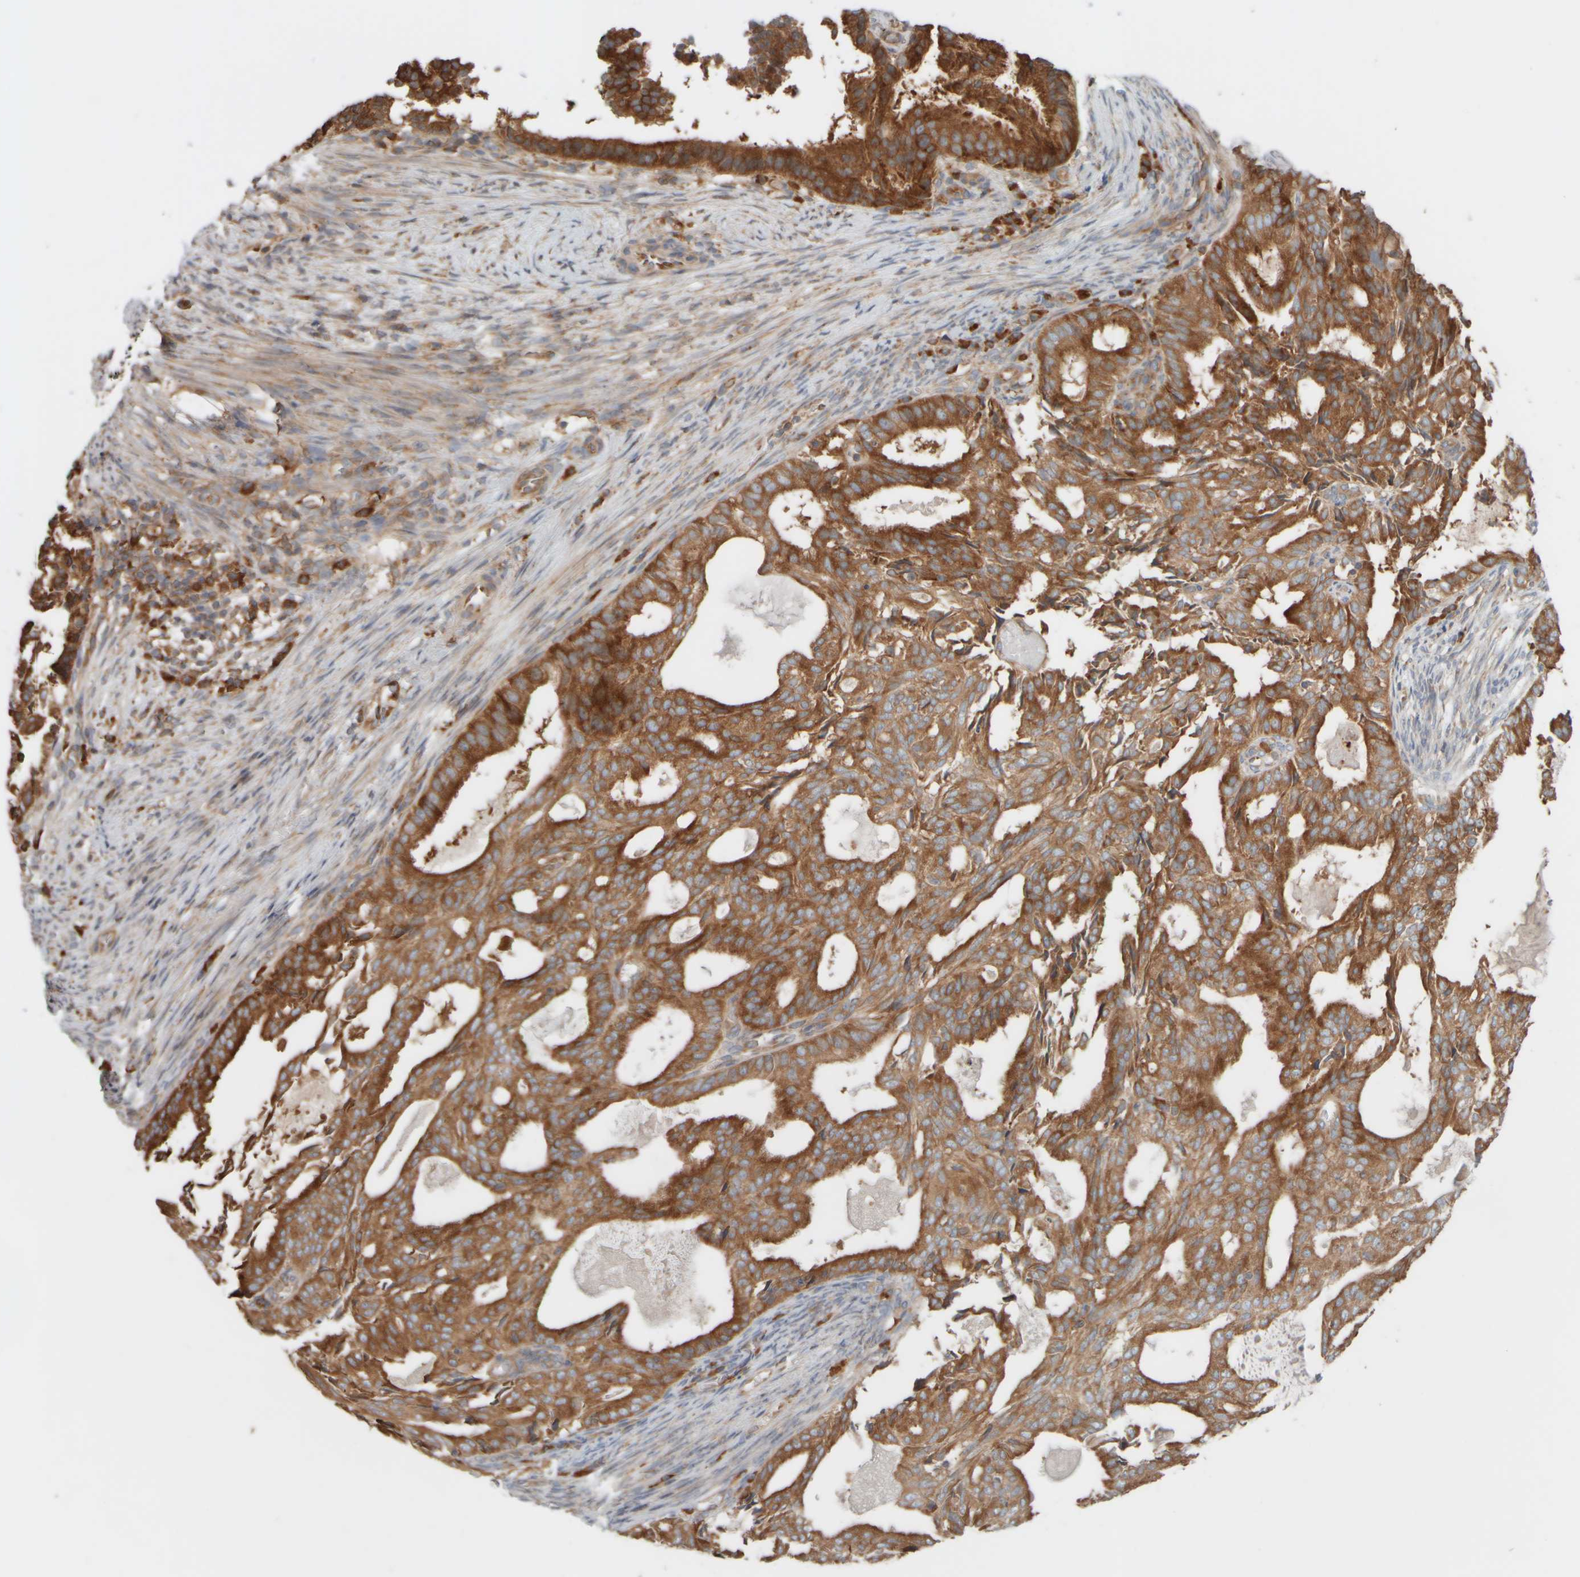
{"staining": {"intensity": "strong", "quantity": ">75%", "location": "cytoplasmic/membranous"}, "tissue": "endometrial cancer", "cell_type": "Tumor cells", "image_type": "cancer", "snomed": [{"axis": "morphology", "description": "Adenocarcinoma, NOS"}, {"axis": "topography", "description": "Endometrium"}], "caption": "A brown stain labels strong cytoplasmic/membranous expression of a protein in human adenocarcinoma (endometrial) tumor cells.", "gene": "EIF2B3", "patient": {"sex": "female", "age": 58}}